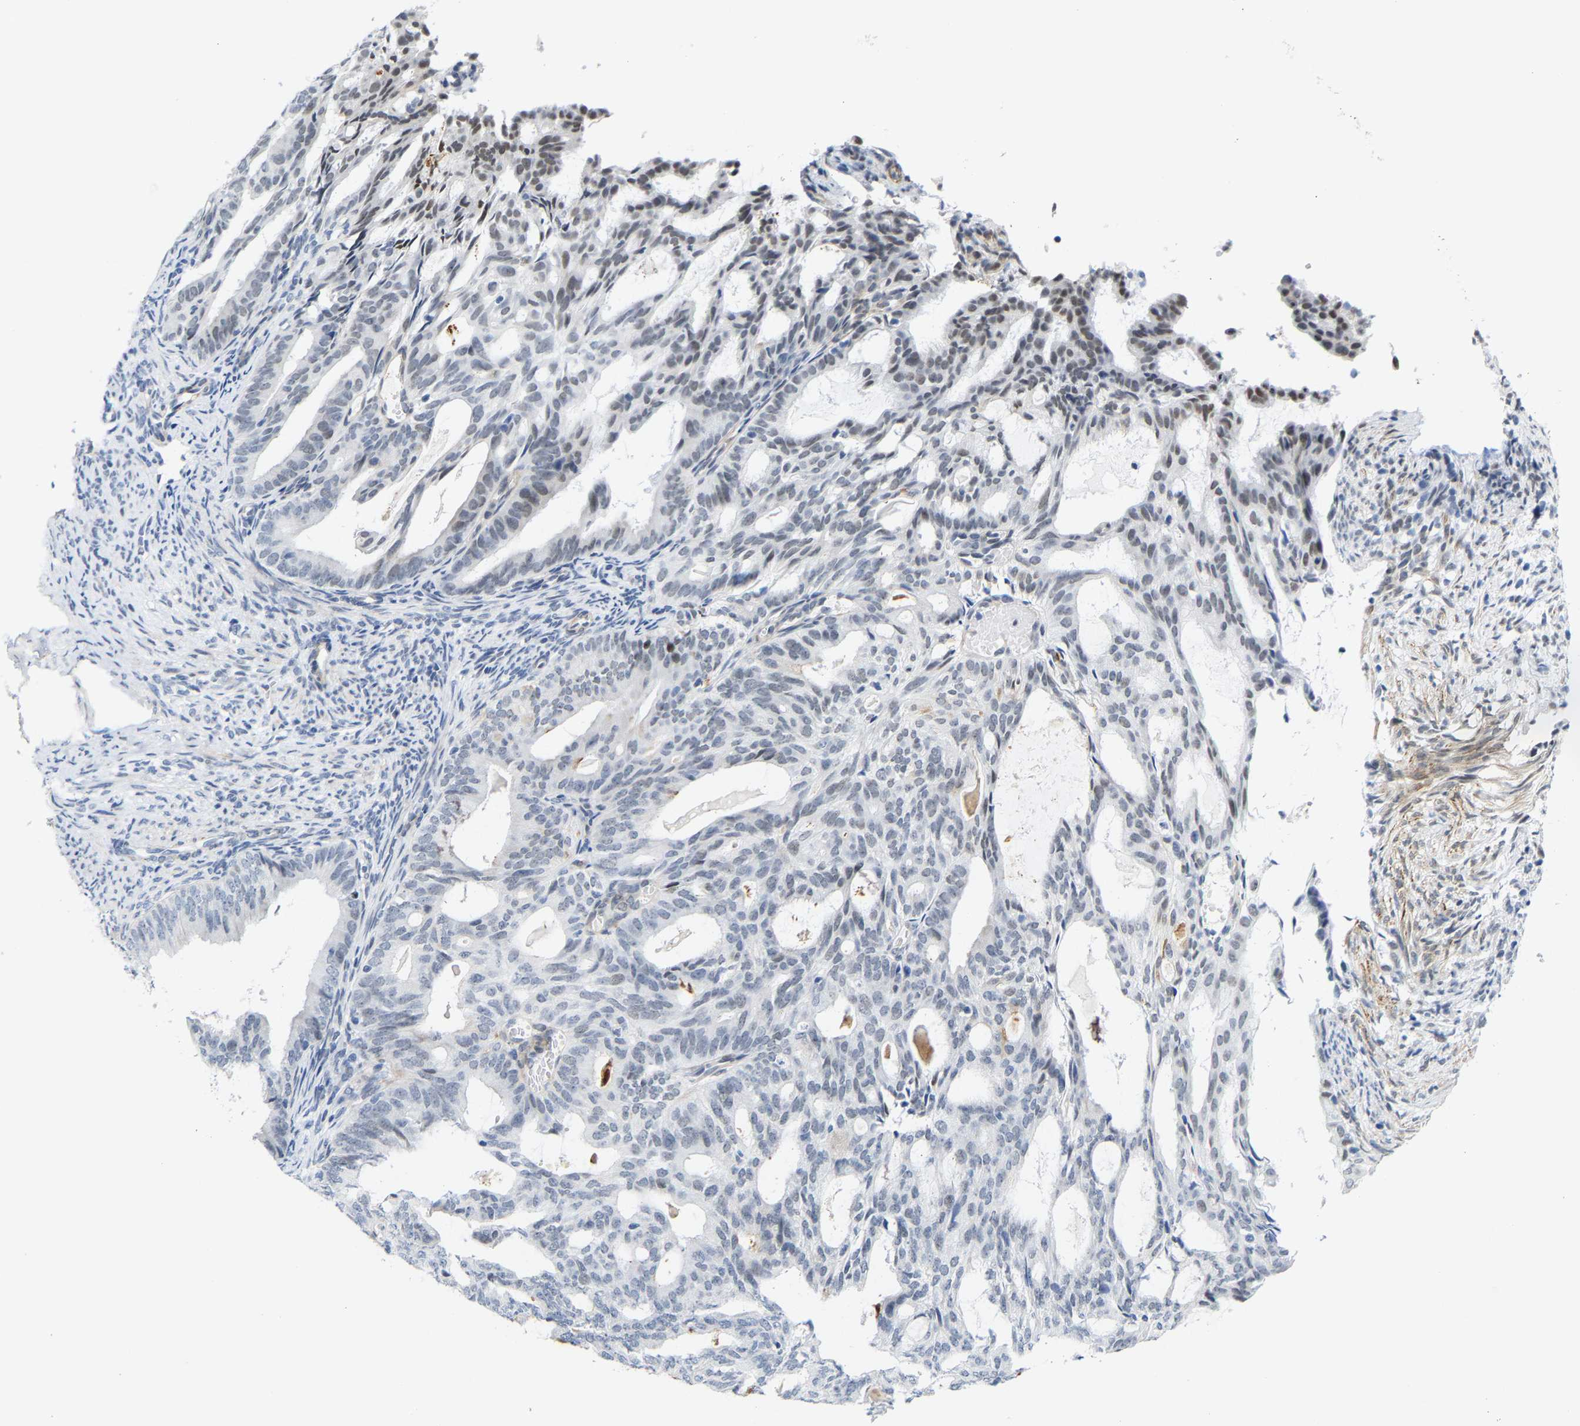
{"staining": {"intensity": "weak", "quantity": "<25%", "location": "nuclear"}, "tissue": "endometrial cancer", "cell_type": "Tumor cells", "image_type": "cancer", "snomed": [{"axis": "morphology", "description": "Adenocarcinoma, NOS"}, {"axis": "topography", "description": "Endometrium"}], "caption": "An immunohistochemistry histopathology image of endometrial cancer (adenocarcinoma) is shown. There is no staining in tumor cells of endometrial cancer (adenocarcinoma).", "gene": "FAM180A", "patient": {"sex": "female", "age": 58}}